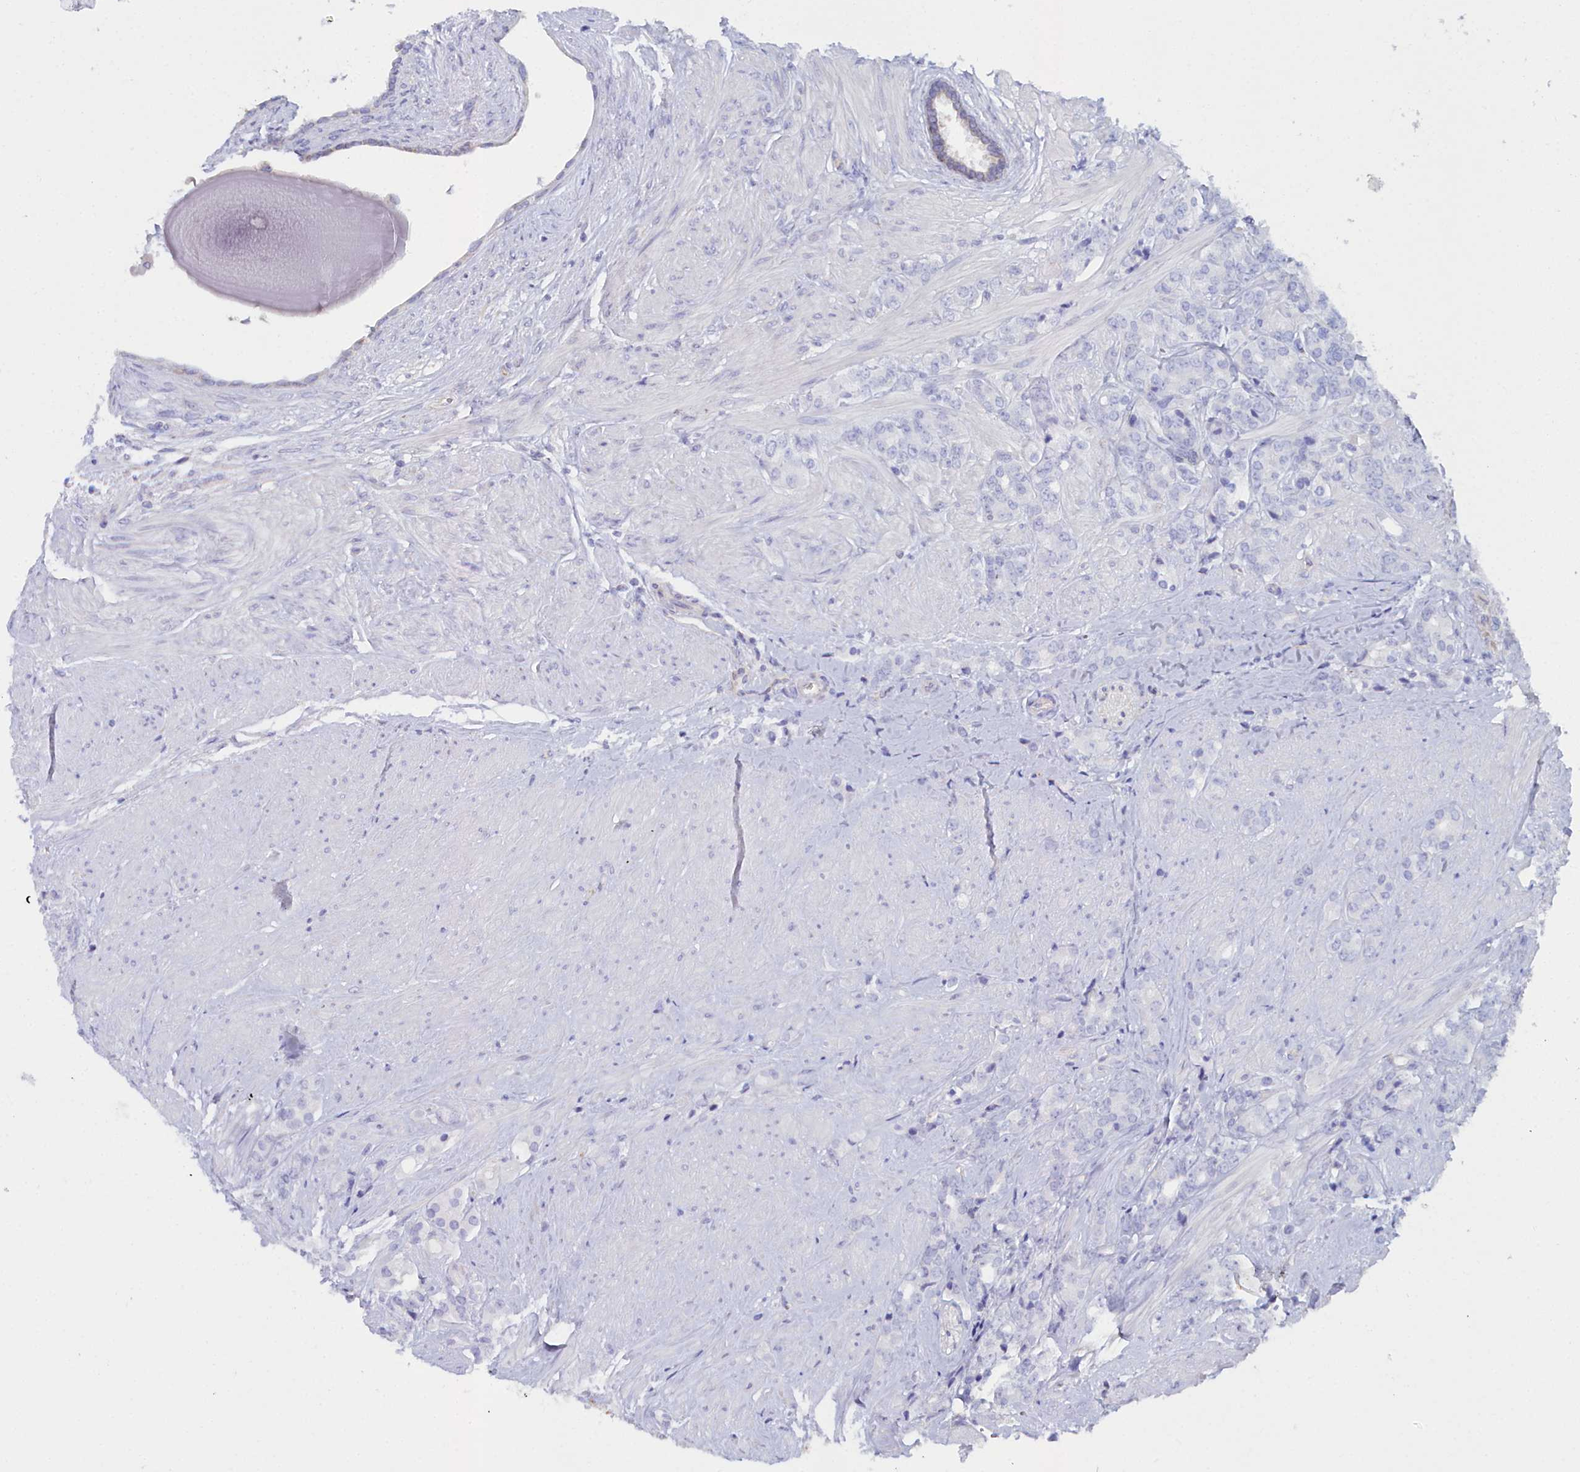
{"staining": {"intensity": "negative", "quantity": "none", "location": "none"}, "tissue": "prostate cancer", "cell_type": "Tumor cells", "image_type": "cancer", "snomed": [{"axis": "morphology", "description": "Adenocarcinoma, High grade"}, {"axis": "topography", "description": "Prostate"}], "caption": "This is a image of IHC staining of prostate cancer (high-grade adenocarcinoma), which shows no positivity in tumor cells.", "gene": "SLC49A3", "patient": {"sex": "male", "age": 62}}